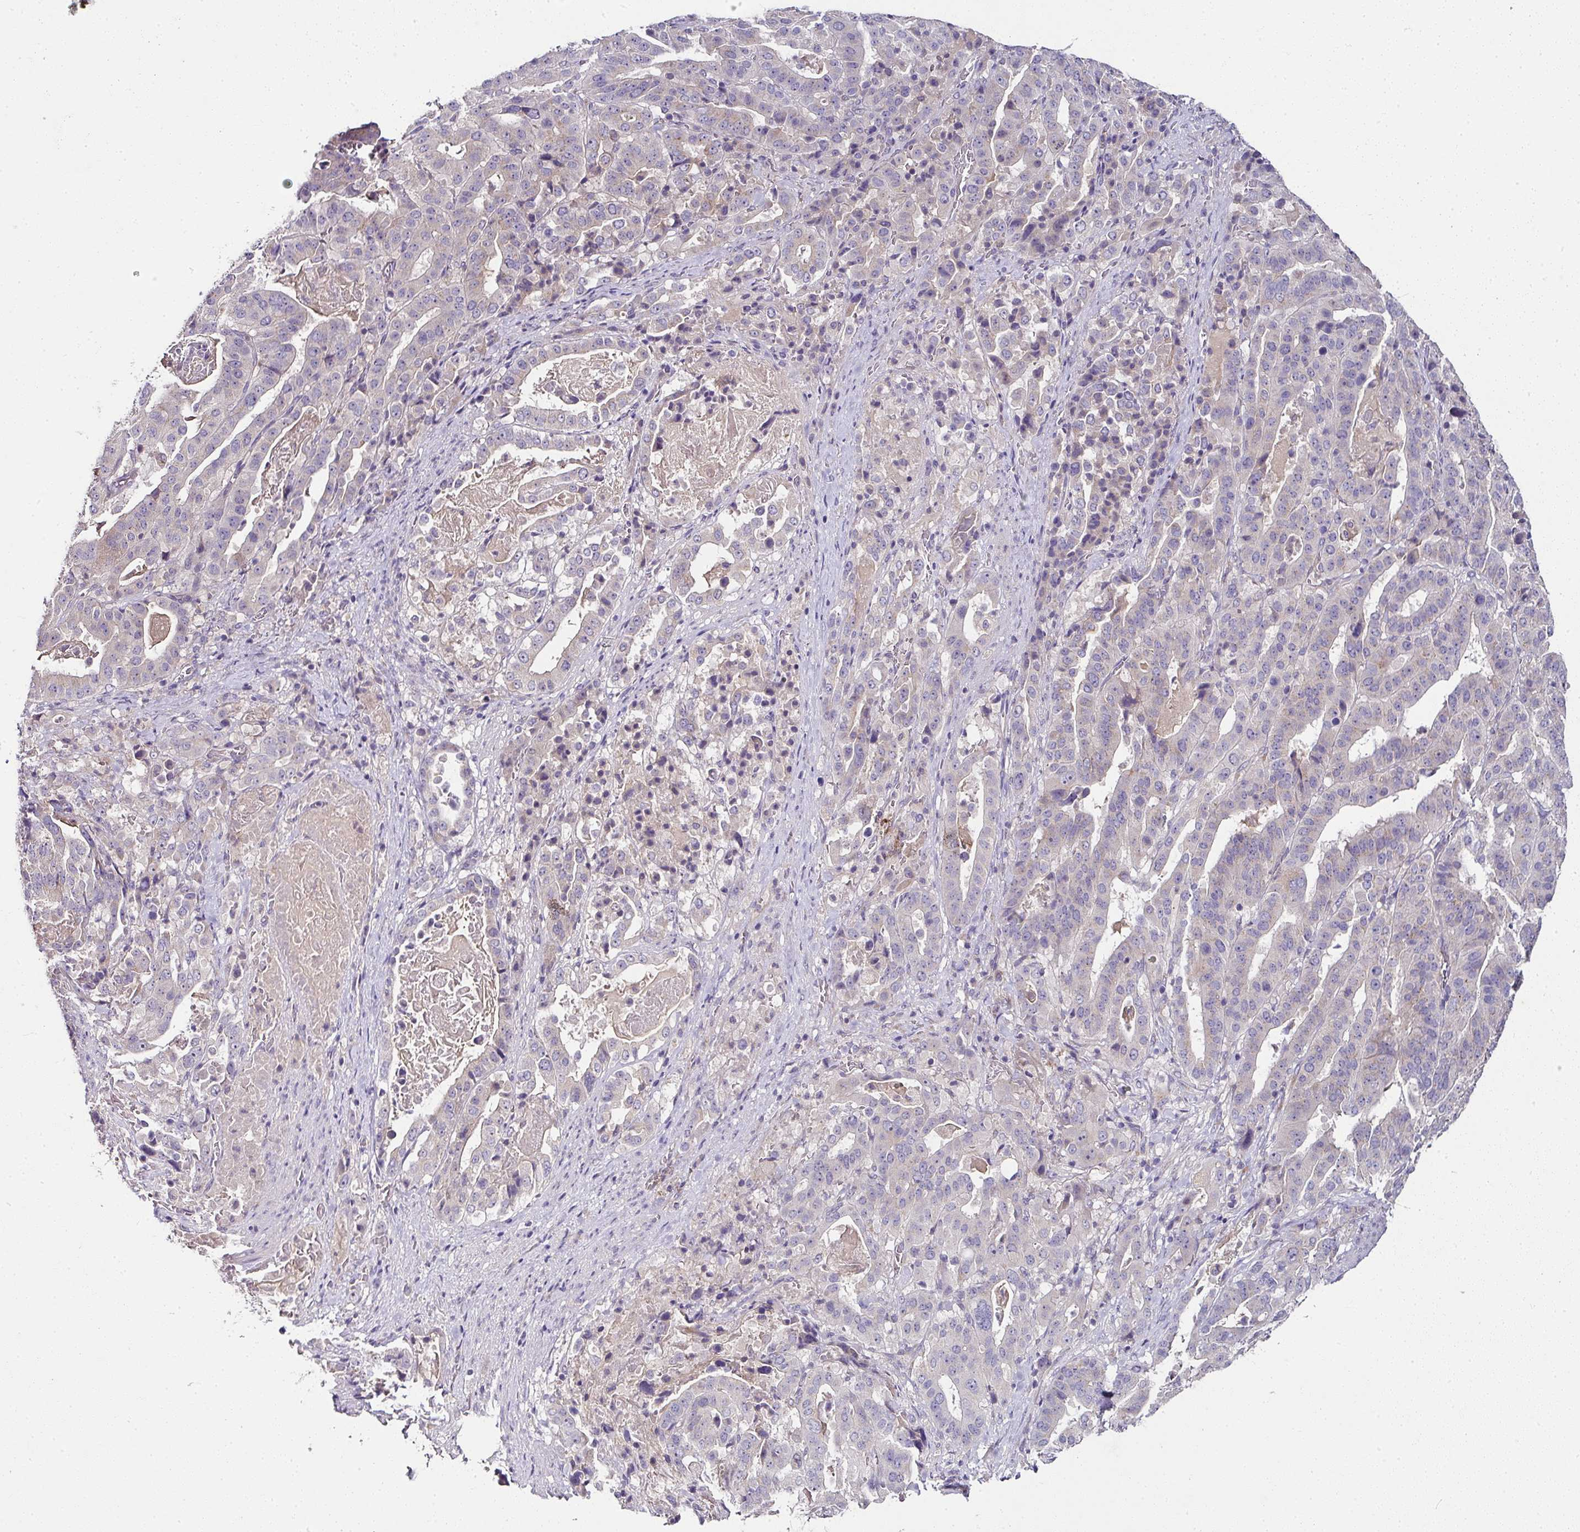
{"staining": {"intensity": "negative", "quantity": "none", "location": "none"}, "tissue": "stomach cancer", "cell_type": "Tumor cells", "image_type": "cancer", "snomed": [{"axis": "morphology", "description": "Adenocarcinoma, NOS"}, {"axis": "topography", "description": "Stomach"}], "caption": "Immunohistochemistry (IHC) photomicrograph of neoplastic tissue: adenocarcinoma (stomach) stained with DAB (3,3'-diaminobenzidine) demonstrates no significant protein expression in tumor cells.", "gene": "SKIC2", "patient": {"sex": "male", "age": 48}}